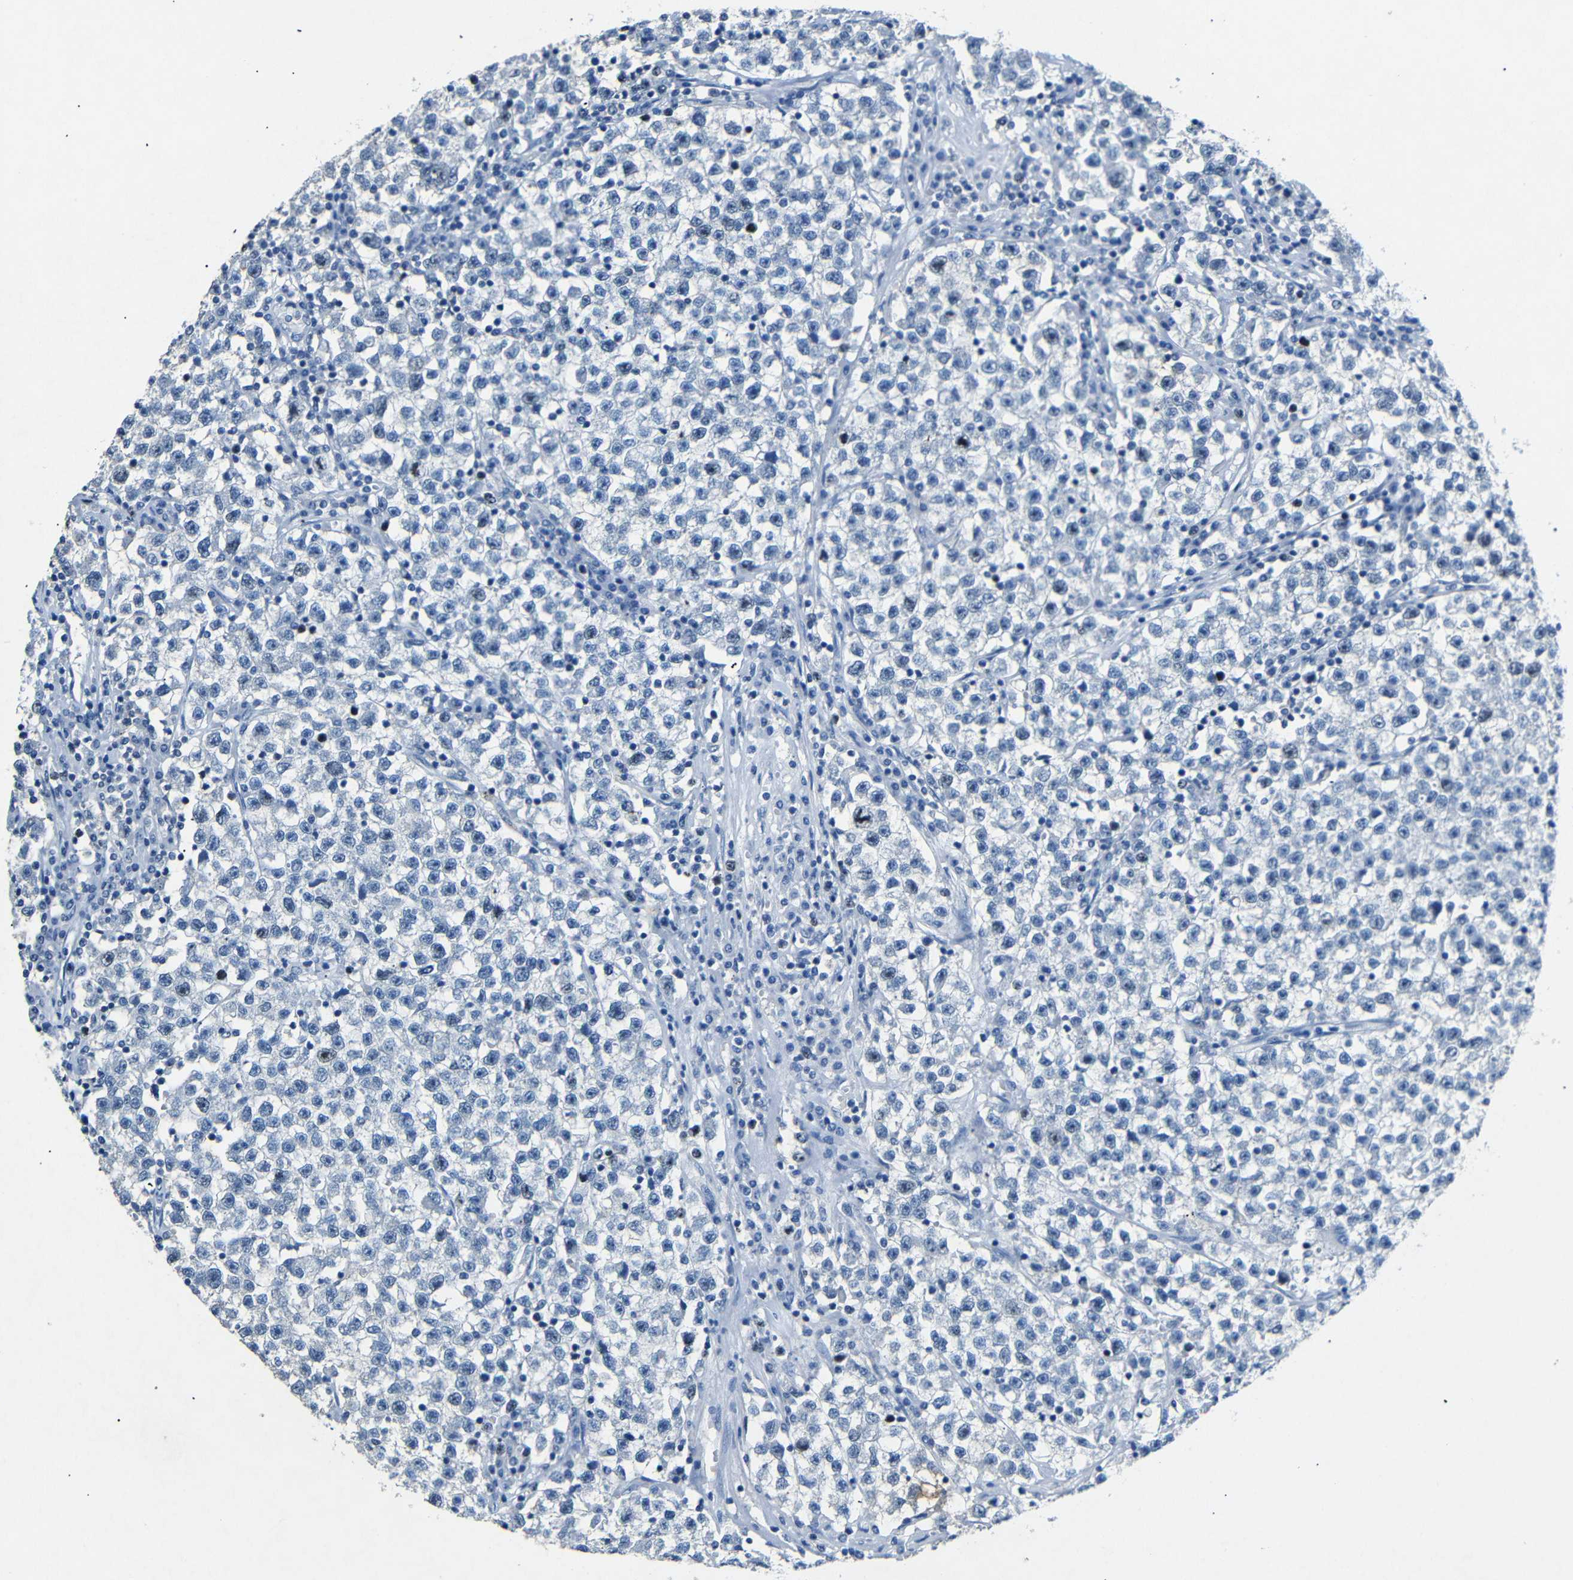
{"staining": {"intensity": "negative", "quantity": "none", "location": "none"}, "tissue": "testis cancer", "cell_type": "Tumor cells", "image_type": "cancer", "snomed": [{"axis": "morphology", "description": "Seminoma, NOS"}, {"axis": "topography", "description": "Testis"}], "caption": "A high-resolution micrograph shows immunohistochemistry staining of testis cancer (seminoma), which shows no significant staining in tumor cells. Brightfield microscopy of immunohistochemistry (IHC) stained with DAB (3,3'-diaminobenzidine) (brown) and hematoxylin (blue), captured at high magnification.", "gene": "INCENP", "patient": {"sex": "male", "age": 22}}